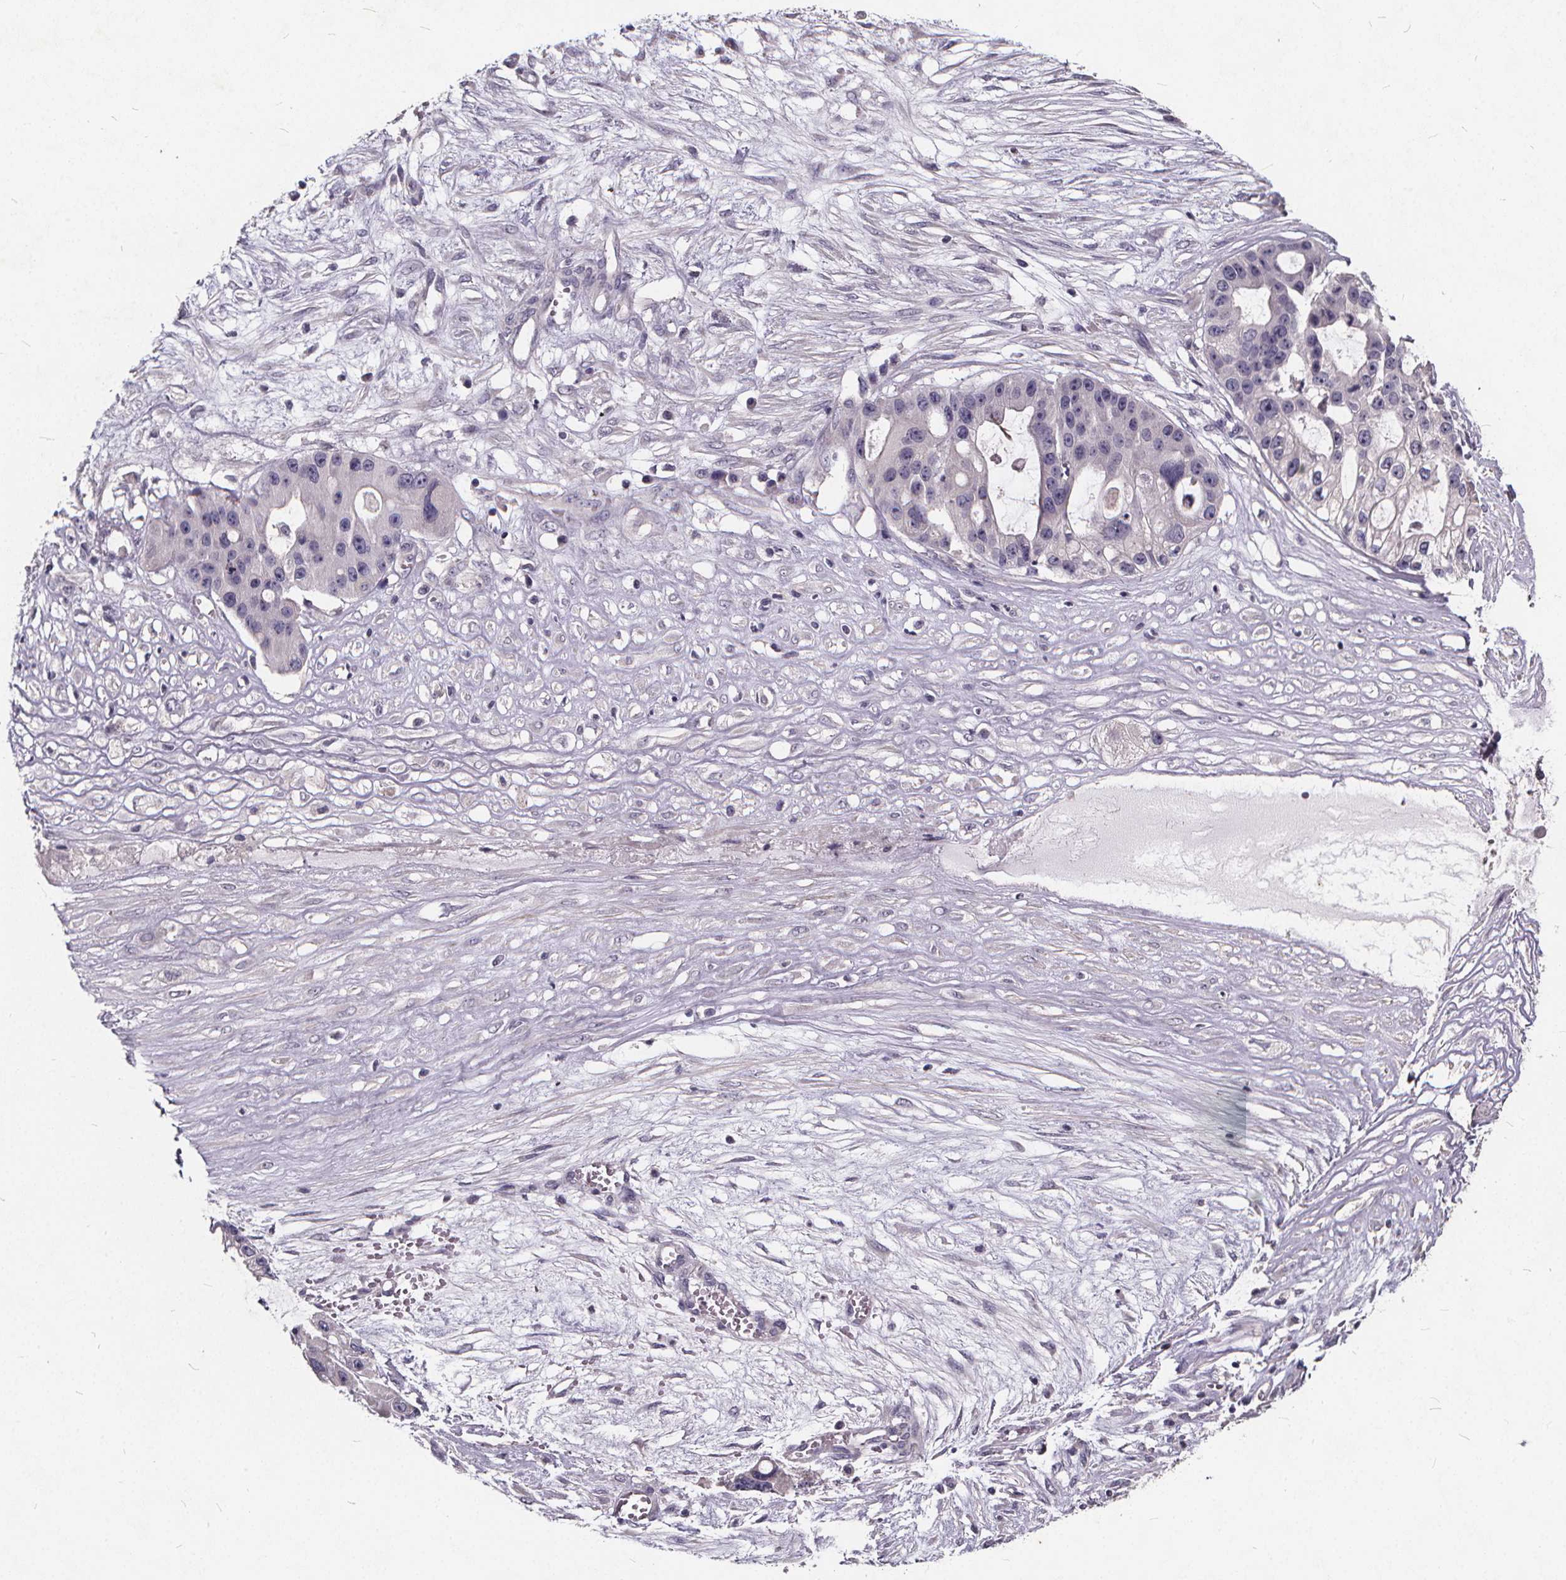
{"staining": {"intensity": "negative", "quantity": "none", "location": "none"}, "tissue": "ovarian cancer", "cell_type": "Tumor cells", "image_type": "cancer", "snomed": [{"axis": "morphology", "description": "Cystadenocarcinoma, serous, NOS"}, {"axis": "topography", "description": "Ovary"}], "caption": "The image shows no staining of tumor cells in serous cystadenocarcinoma (ovarian).", "gene": "TSPAN14", "patient": {"sex": "female", "age": 56}}